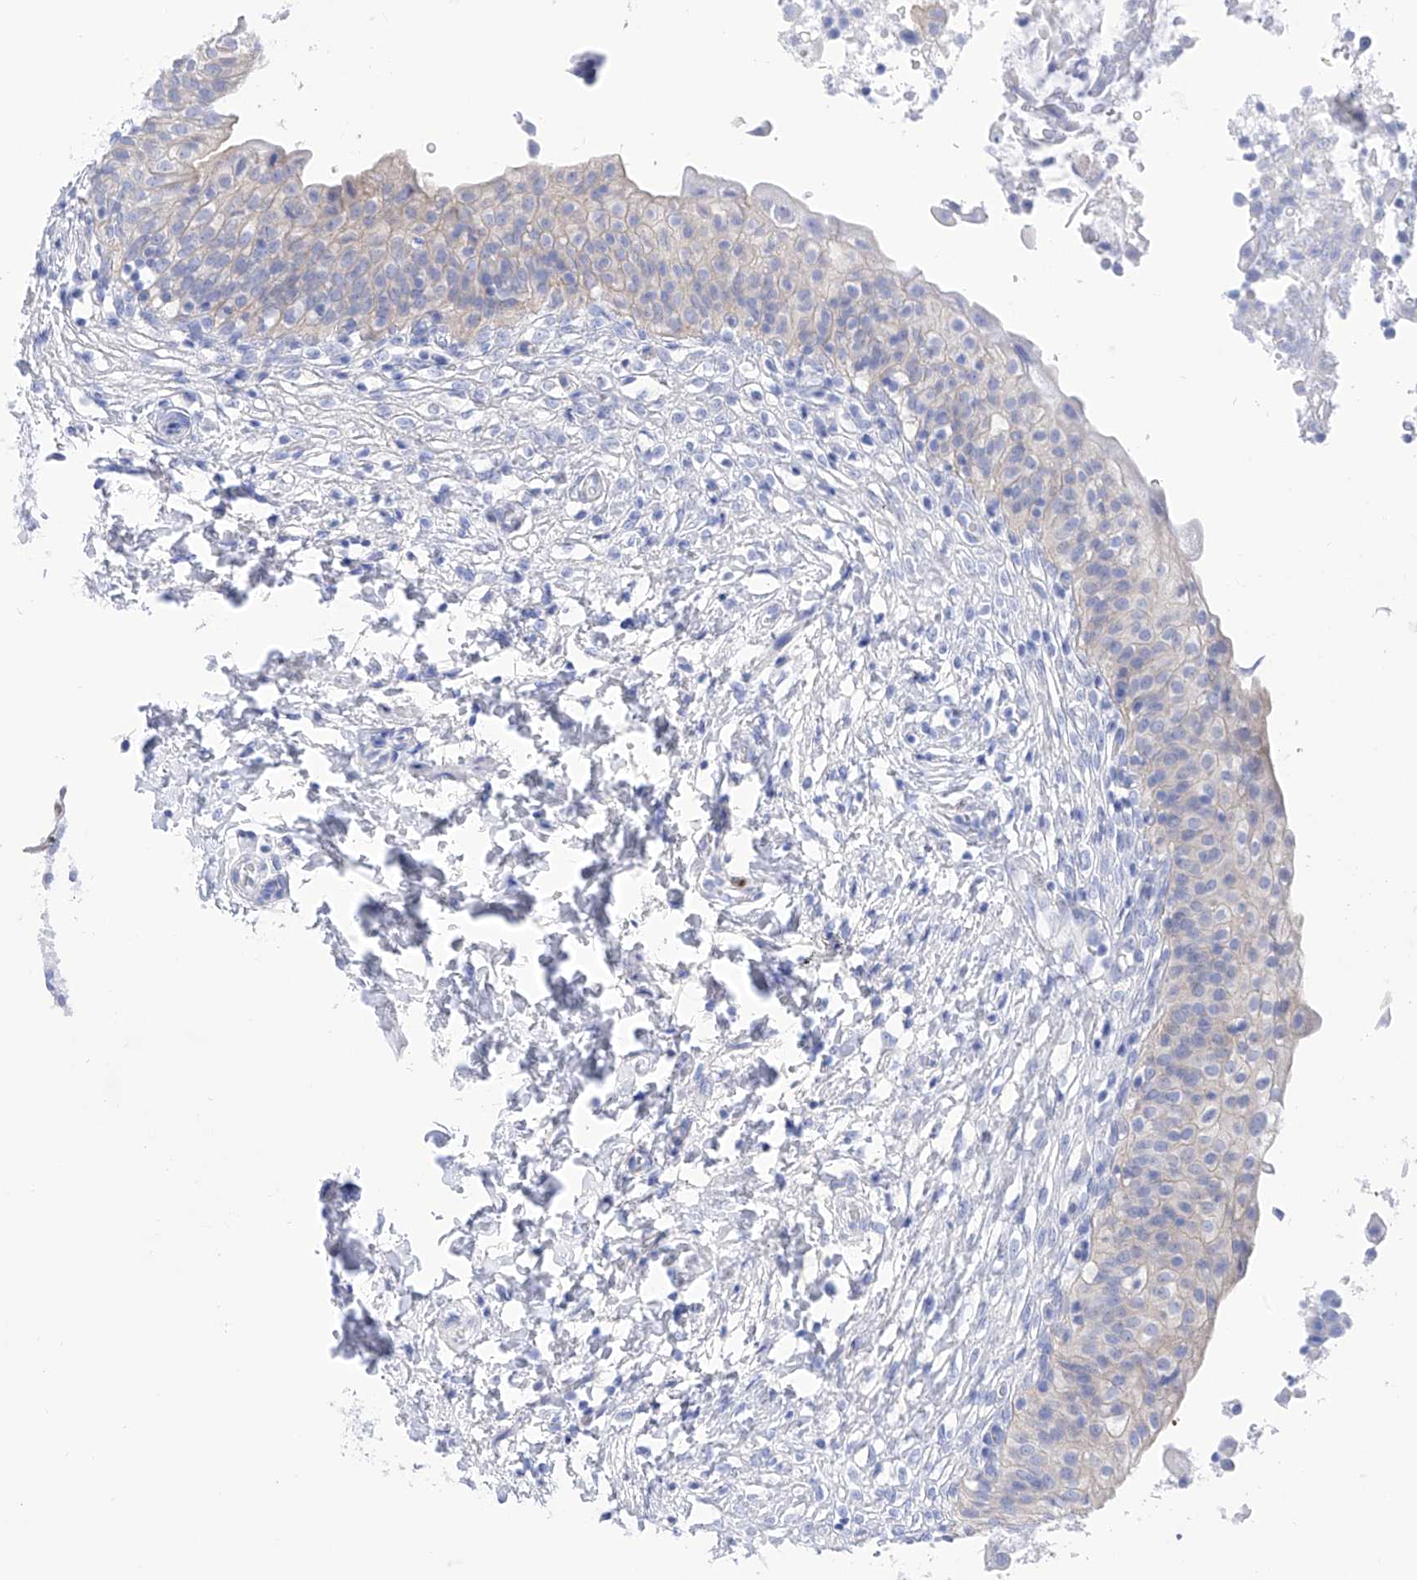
{"staining": {"intensity": "weak", "quantity": "<25%", "location": "cytoplasmic/membranous"}, "tissue": "urinary bladder", "cell_type": "Urothelial cells", "image_type": "normal", "snomed": [{"axis": "morphology", "description": "Normal tissue, NOS"}, {"axis": "topography", "description": "Urinary bladder"}], "caption": "Urothelial cells are negative for brown protein staining in normal urinary bladder. The staining is performed using DAB (3,3'-diaminobenzidine) brown chromogen with nuclei counter-stained in using hematoxylin.", "gene": "TRPC7", "patient": {"sex": "male", "age": 55}}